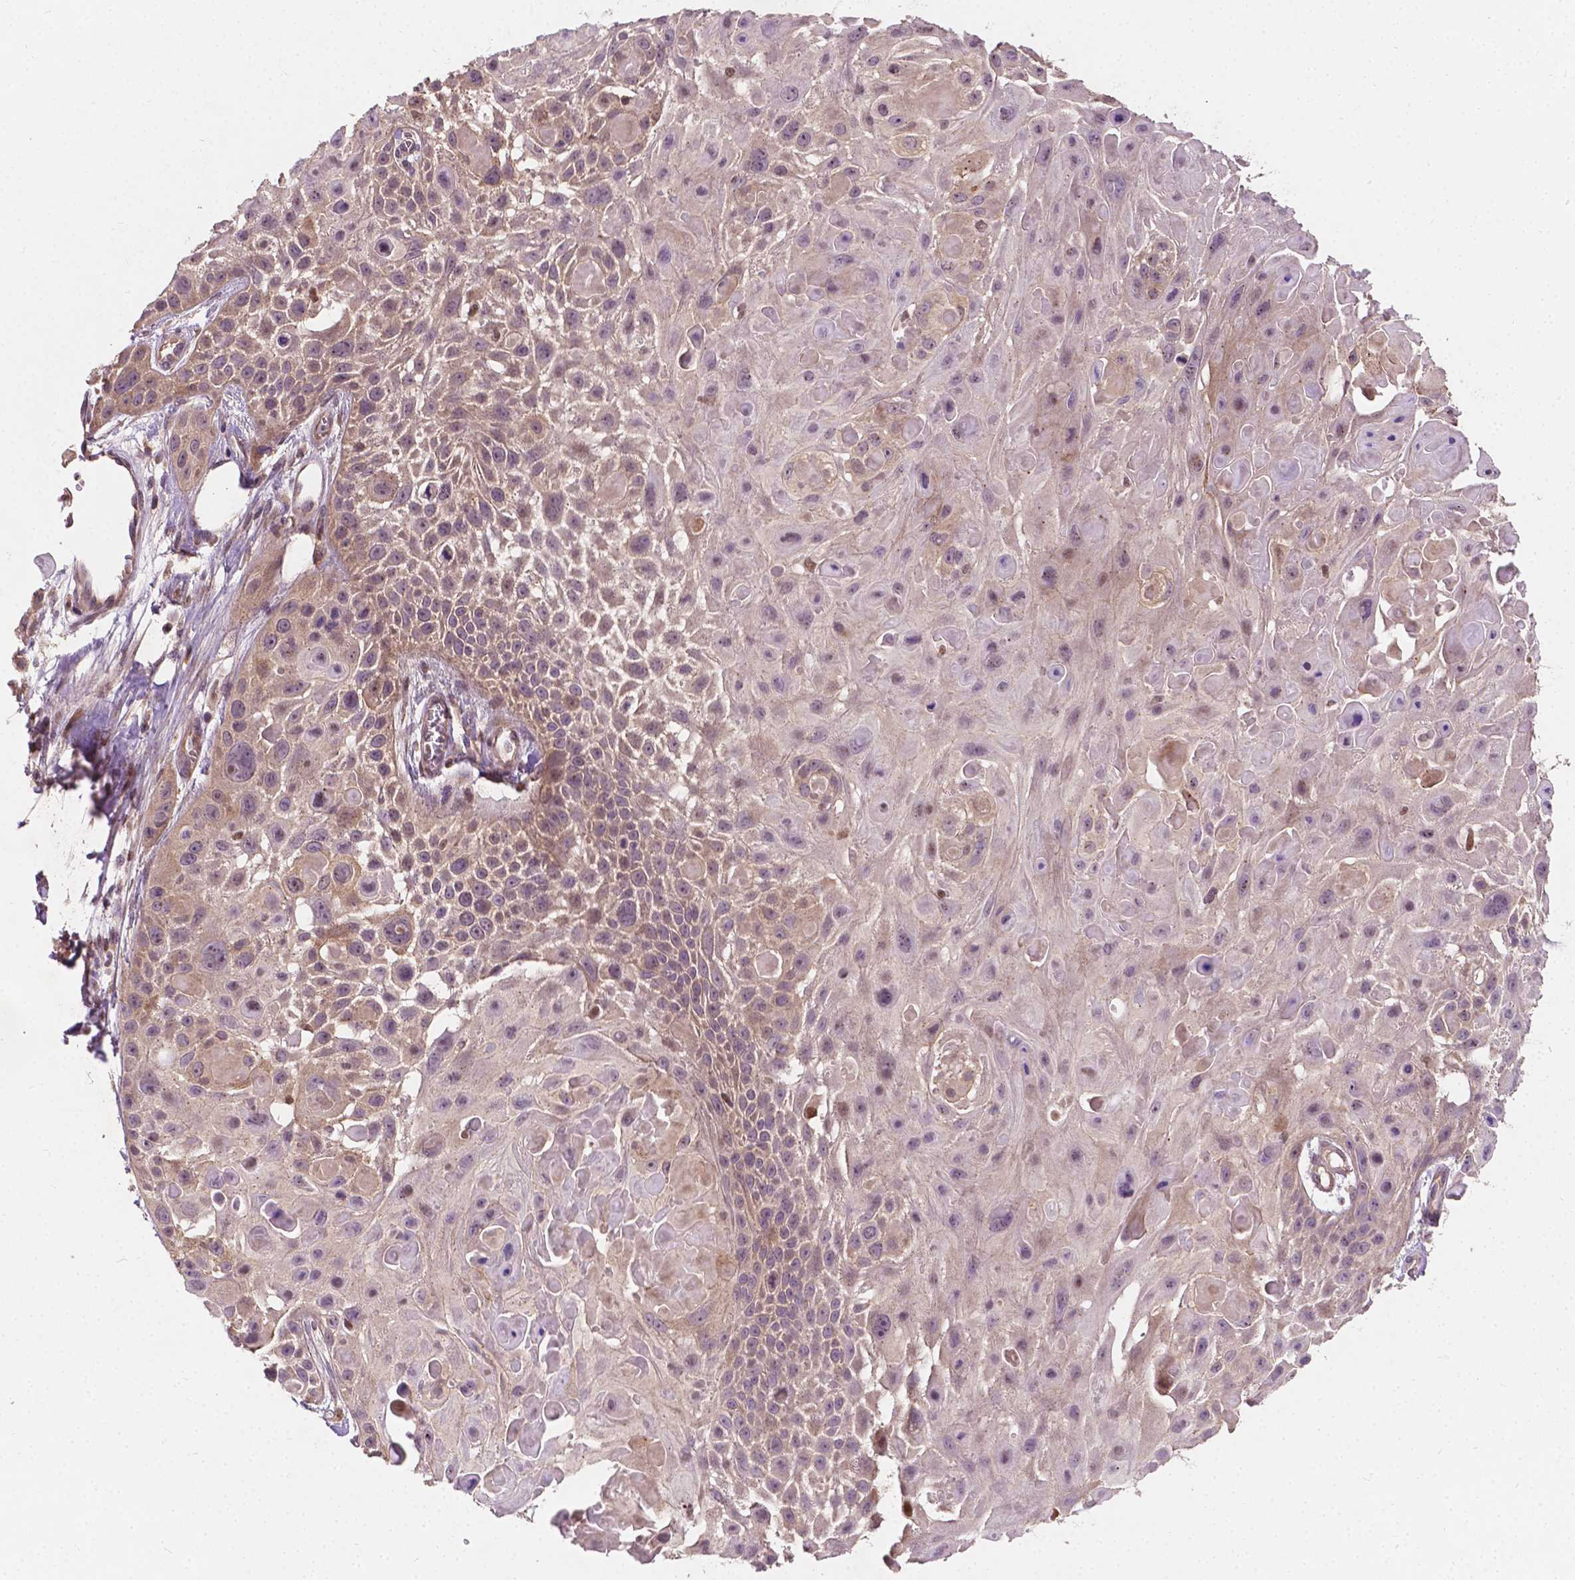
{"staining": {"intensity": "weak", "quantity": "25%-75%", "location": "cytoplasmic/membranous"}, "tissue": "skin cancer", "cell_type": "Tumor cells", "image_type": "cancer", "snomed": [{"axis": "morphology", "description": "Squamous cell carcinoma, NOS"}, {"axis": "topography", "description": "Skin"}, {"axis": "topography", "description": "Anal"}], "caption": "Weak cytoplasmic/membranous protein staining is appreciated in approximately 25%-75% of tumor cells in skin cancer (squamous cell carcinoma).", "gene": "DUSP16", "patient": {"sex": "female", "age": 75}}